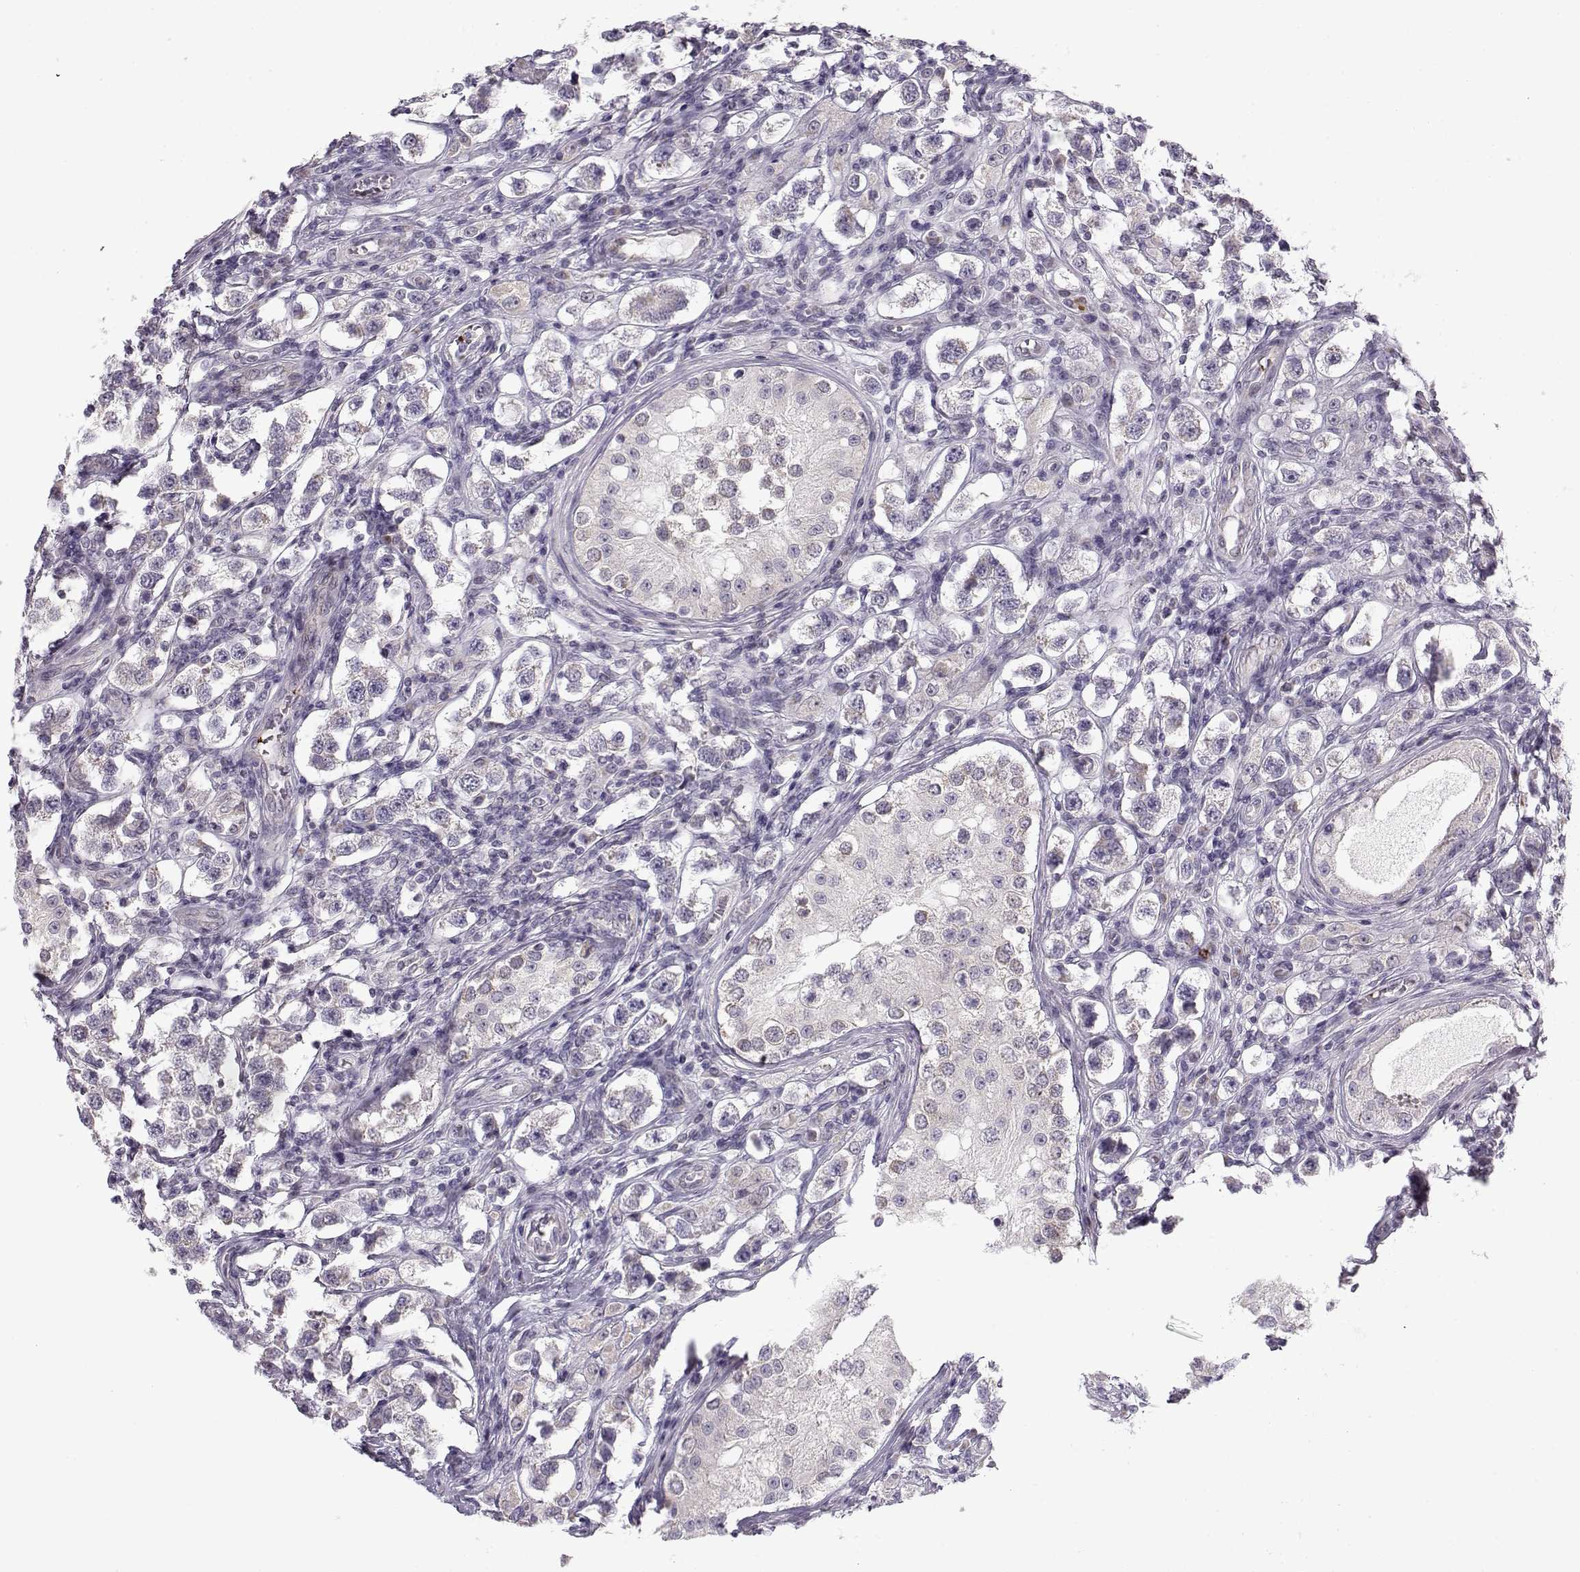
{"staining": {"intensity": "negative", "quantity": "none", "location": "none"}, "tissue": "testis cancer", "cell_type": "Tumor cells", "image_type": "cancer", "snomed": [{"axis": "morphology", "description": "Seminoma, NOS"}, {"axis": "topography", "description": "Testis"}], "caption": "Micrograph shows no significant protein positivity in tumor cells of testis cancer.", "gene": "KLF17", "patient": {"sex": "male", "age": 37}}